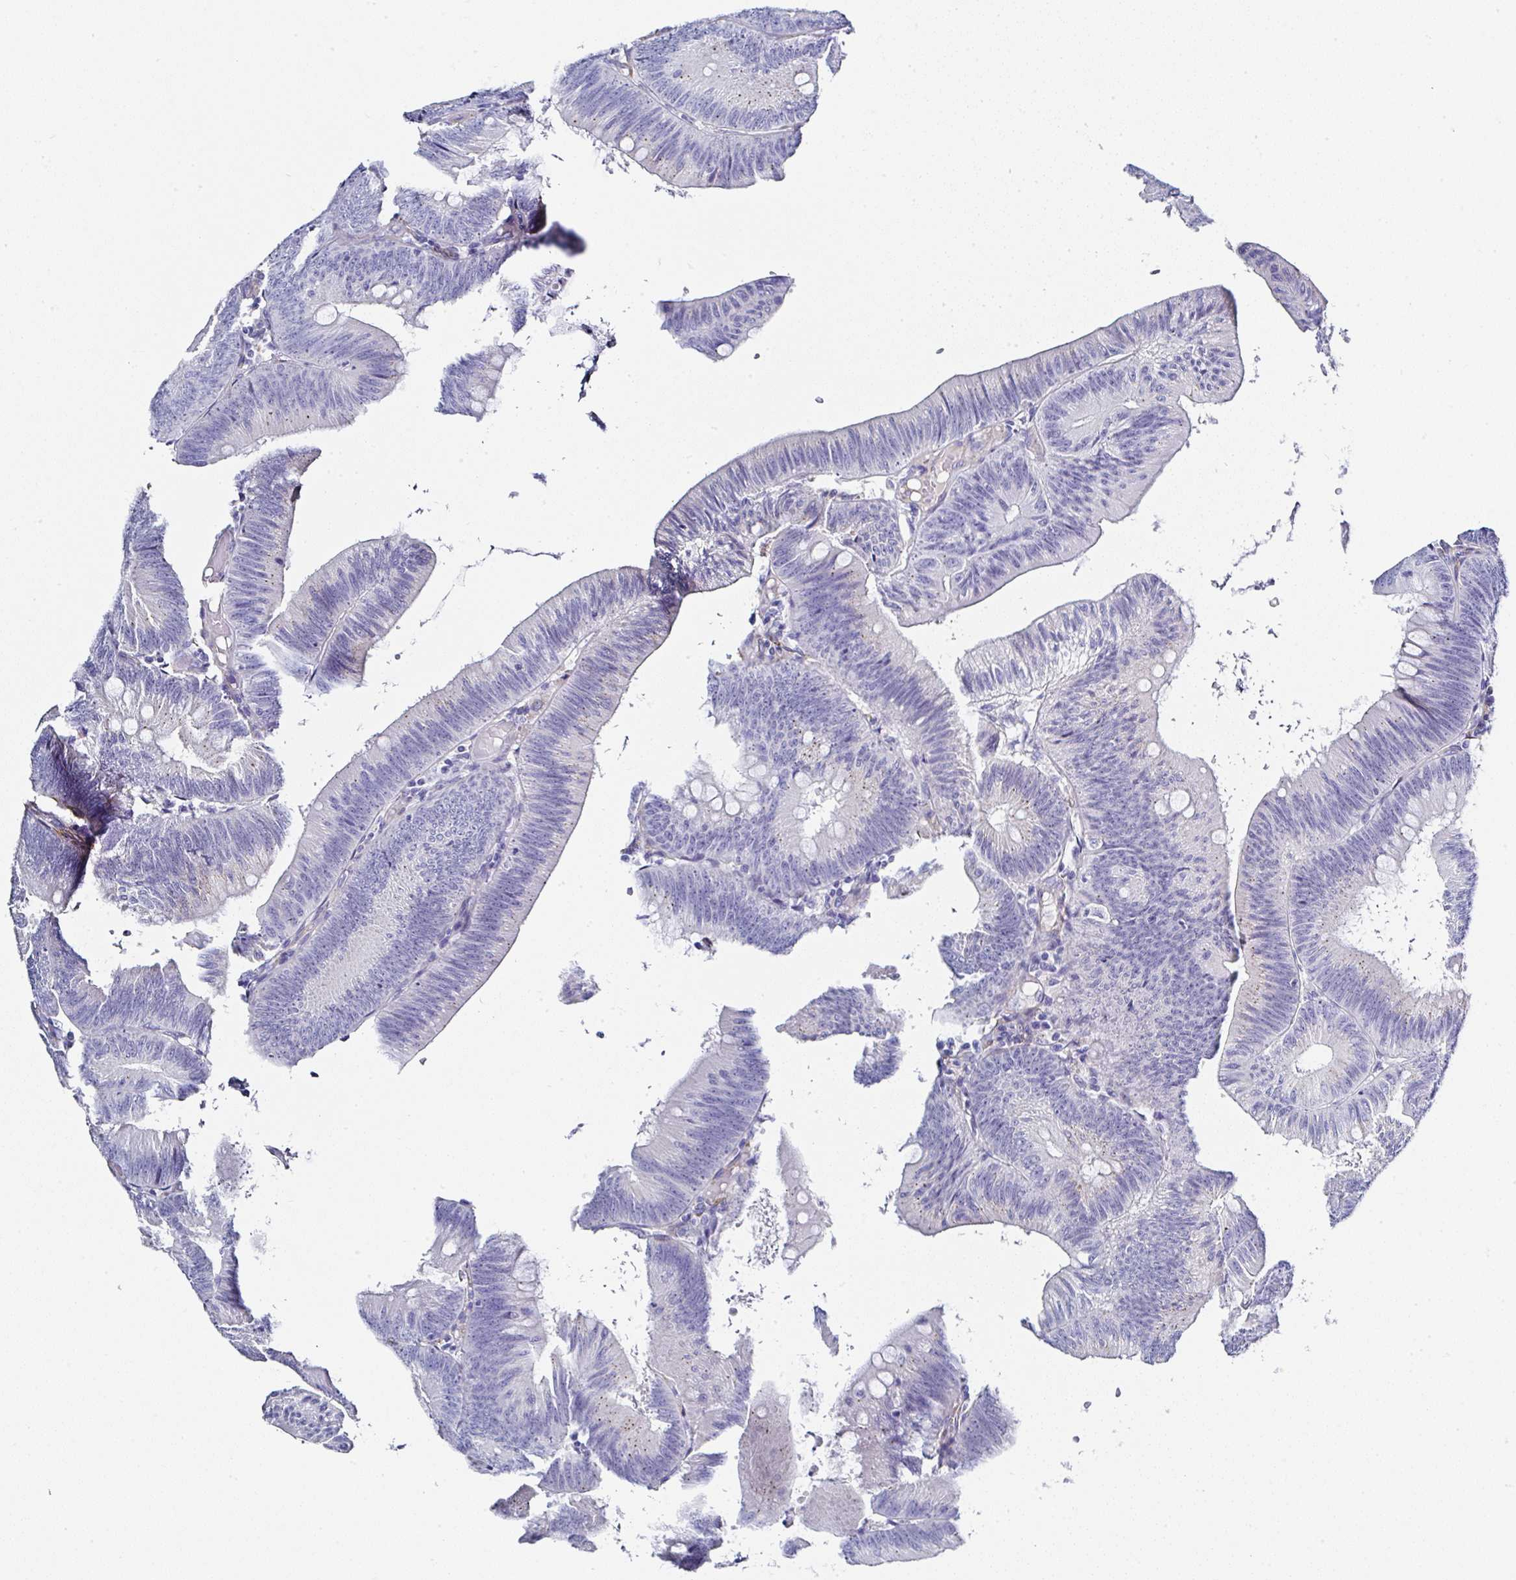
{"staining": {"intensity": "negative", "quantity": "none", "location": "none"}, "tissue": "colorectal cancer", "cell_type": "Tumor cells", "image_type": "cancer", "snomed": [{"axis": "morphology", "description": "Adenocarcinoma, NOS"}, {"axis": "topography", "description": "Colon"}], "caption": "This is an immunohistochemistry (IHC) photomicrograph of human colorectal adenocarcinoma. There is no staining in tumor cells.", "gene": "PPFIA4", "patient": {"sex": "male", "age": 84}}